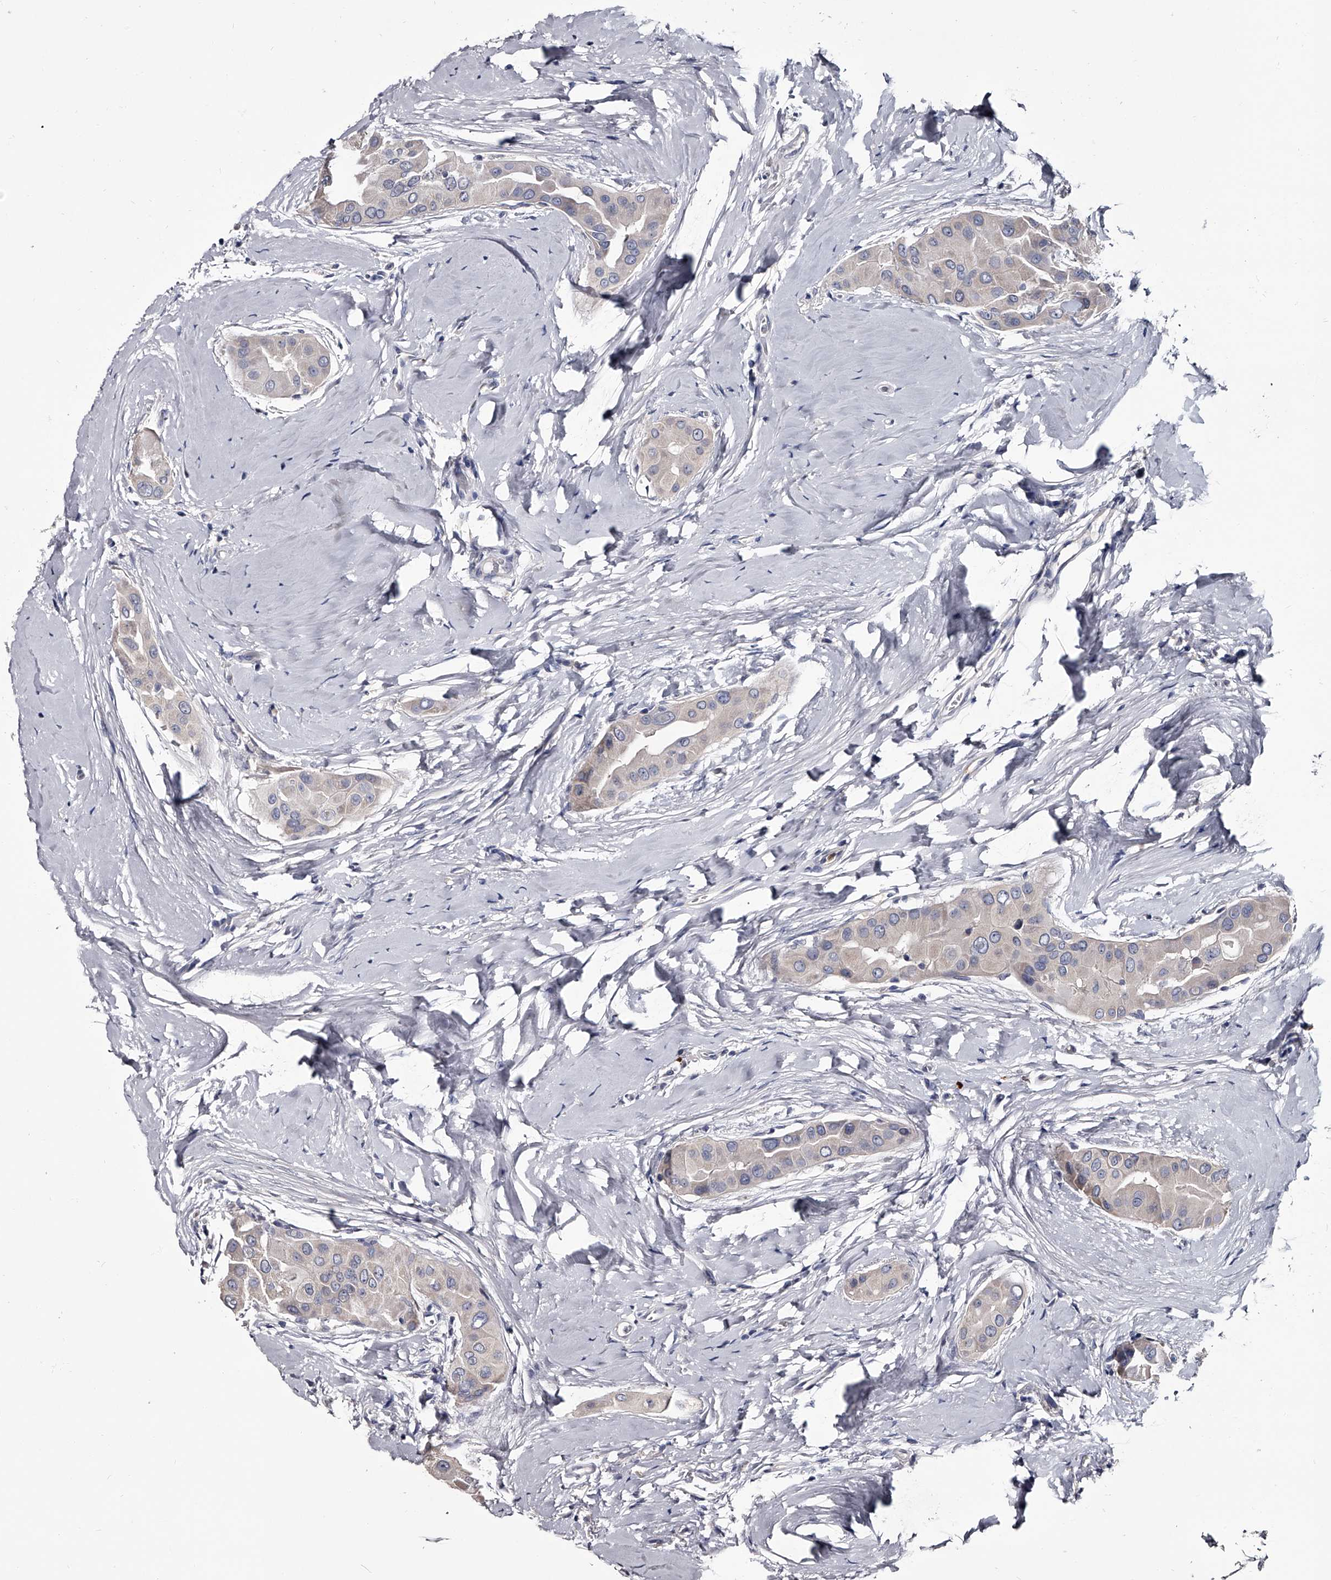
{"staining": {"intensity": "negative", "quantity": "none", "location": "none"}, "tissue": "thyroid cancer", "cell_type": "Tumor cells", "image_type": "cancer", "snomed": [{"axis": "morphology", "description": "Papillary adenocarcinoma, NOS"}, {"axis": "topography", "description": "Thyroid gland"}], "caption": "Tumor cells are negative for brown protein staining in thyroid papillary adenocarcinoma.", "gene": "GAPVD1", "patient": {"sex": "male", "age": 33}}